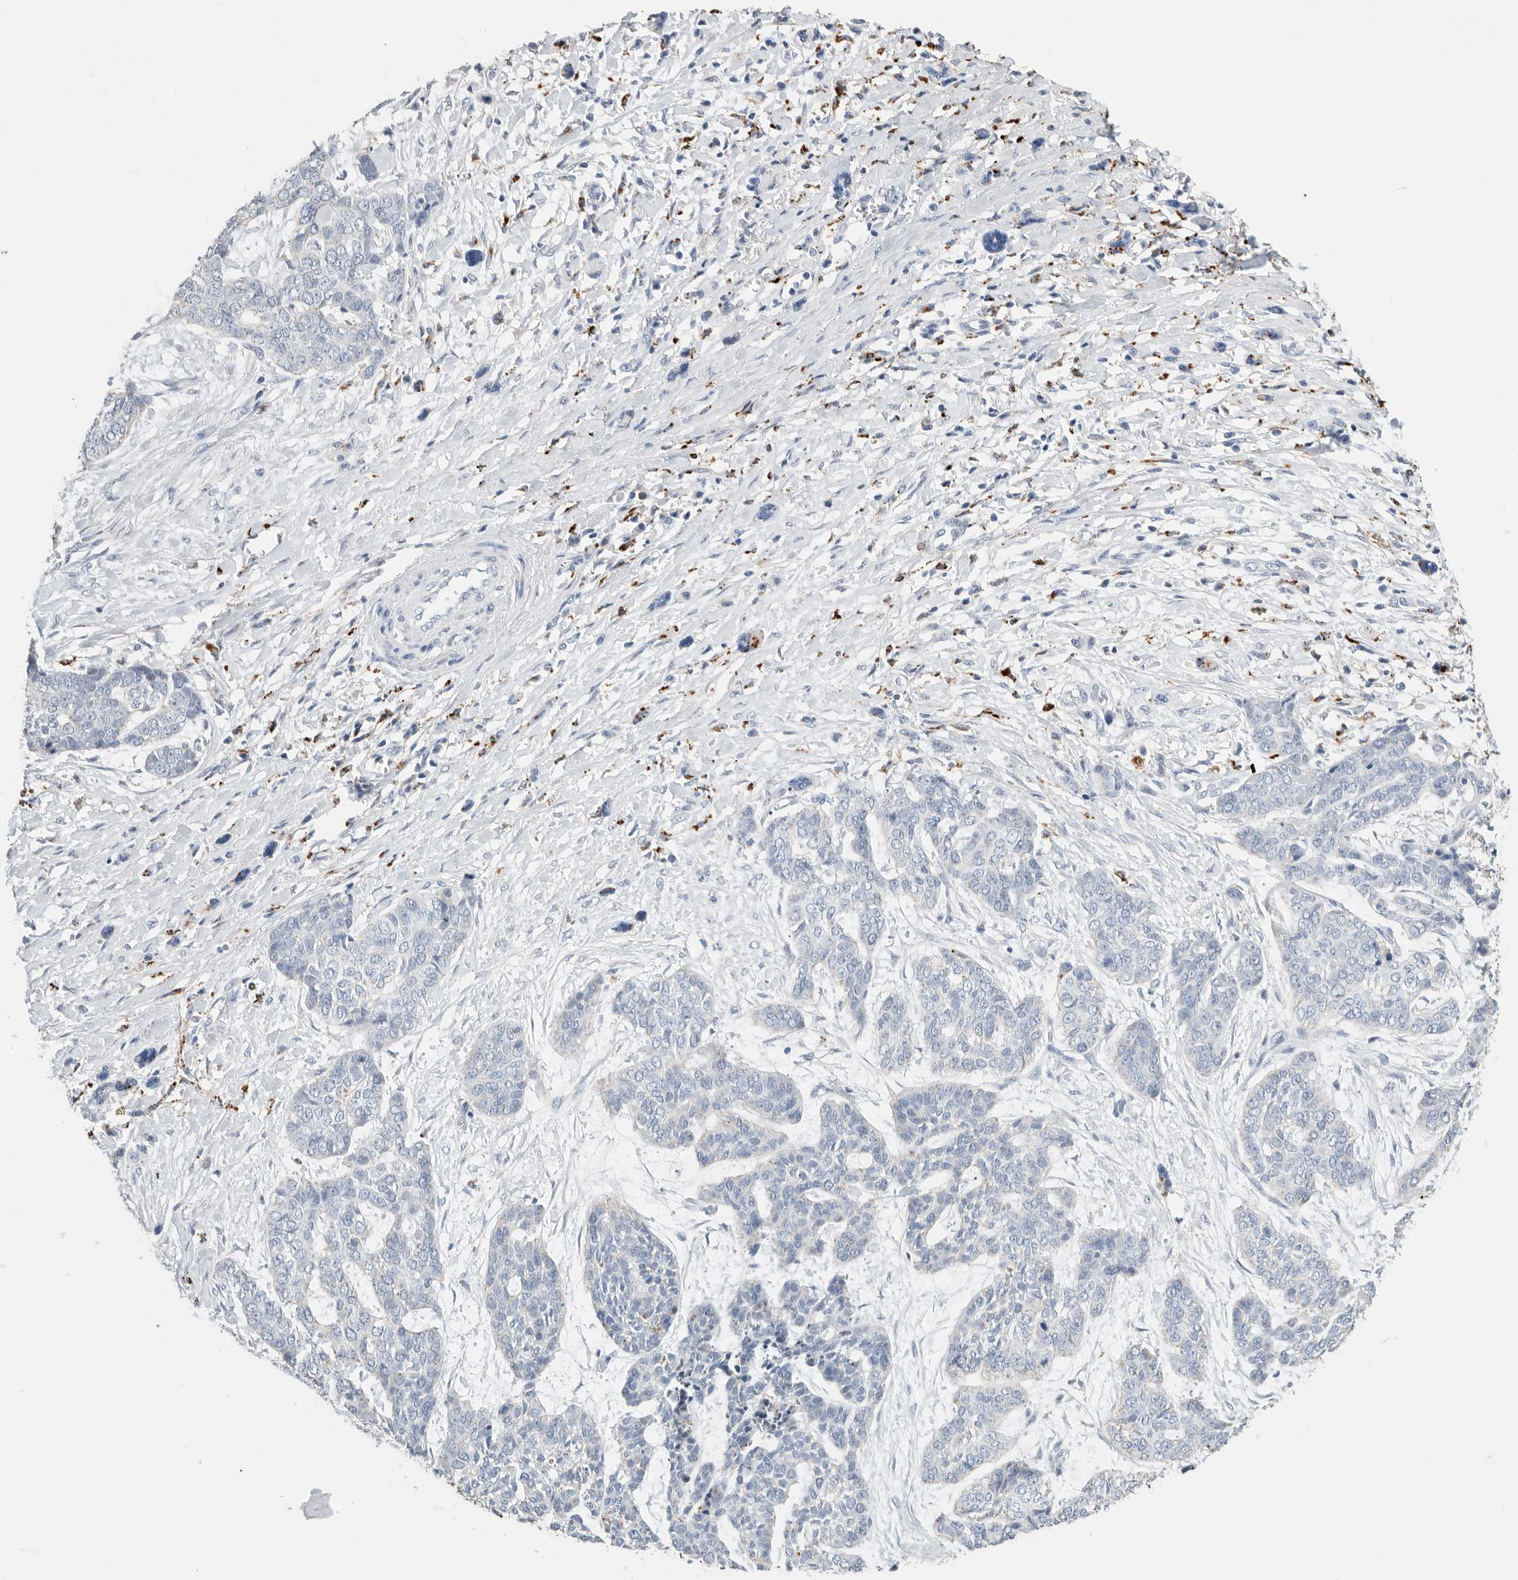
{"staining": {"intensity": "negative", "quantity": "none", "location": "none"}, "tissue": "skin cancer", "cell_type": "Tumor cells", "image_type": "cancer", "snomed": [{"axis": "morphology", "description": "Basal cell carcinoma"}, {"axis": "topography", "description": "Skin"}], "caption": "Immunohistochemistry histopathology image of neoplastic tissue: skin basal cell carcinoma stained with DAB (3,3'-diaminobenzidine) exhibits no significant protein expression in tumor cells.", "gene": "GGH", "patient": {"sex": "female", "age": 64}}